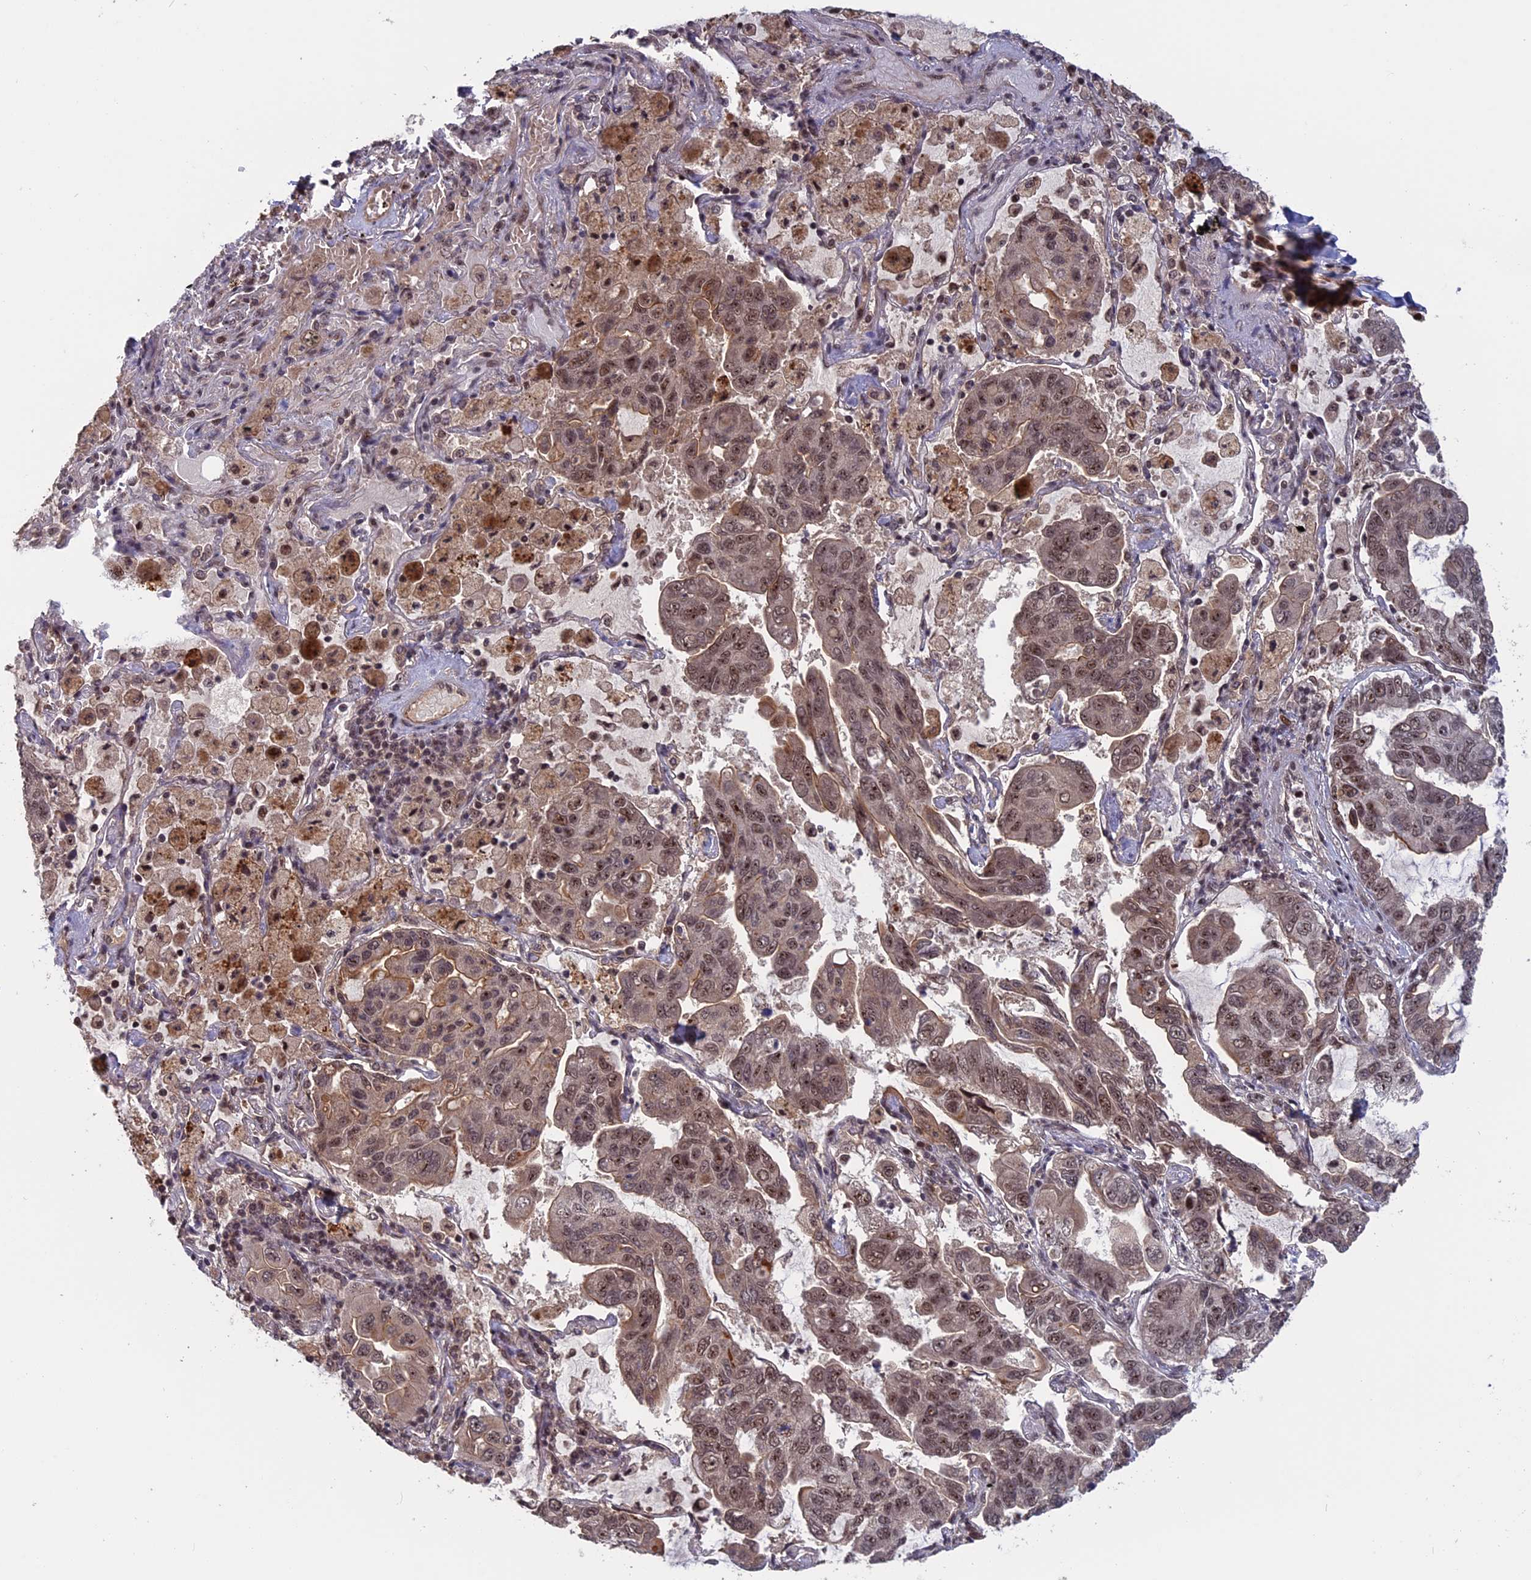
{"staining": {"intensity": "moderate", "quantity": "25%-75%", "location": "nuclear"}, "tissue": "lung cancer", "cell_type": "Tumor cells", "image_type": "cancer", "snomed": [{"axis": "morphology", "description": "Adenocarcinoma, NOS"}, {"axis": "topography", "description": "Lung"}], "caption": "Protein expression analysis of human lung cancer reveals moderate nuclear positivity in about 25%-75% of tumor cells.", "gene": "CACTIN", "patient": {"sex": "male", "age": 64}}